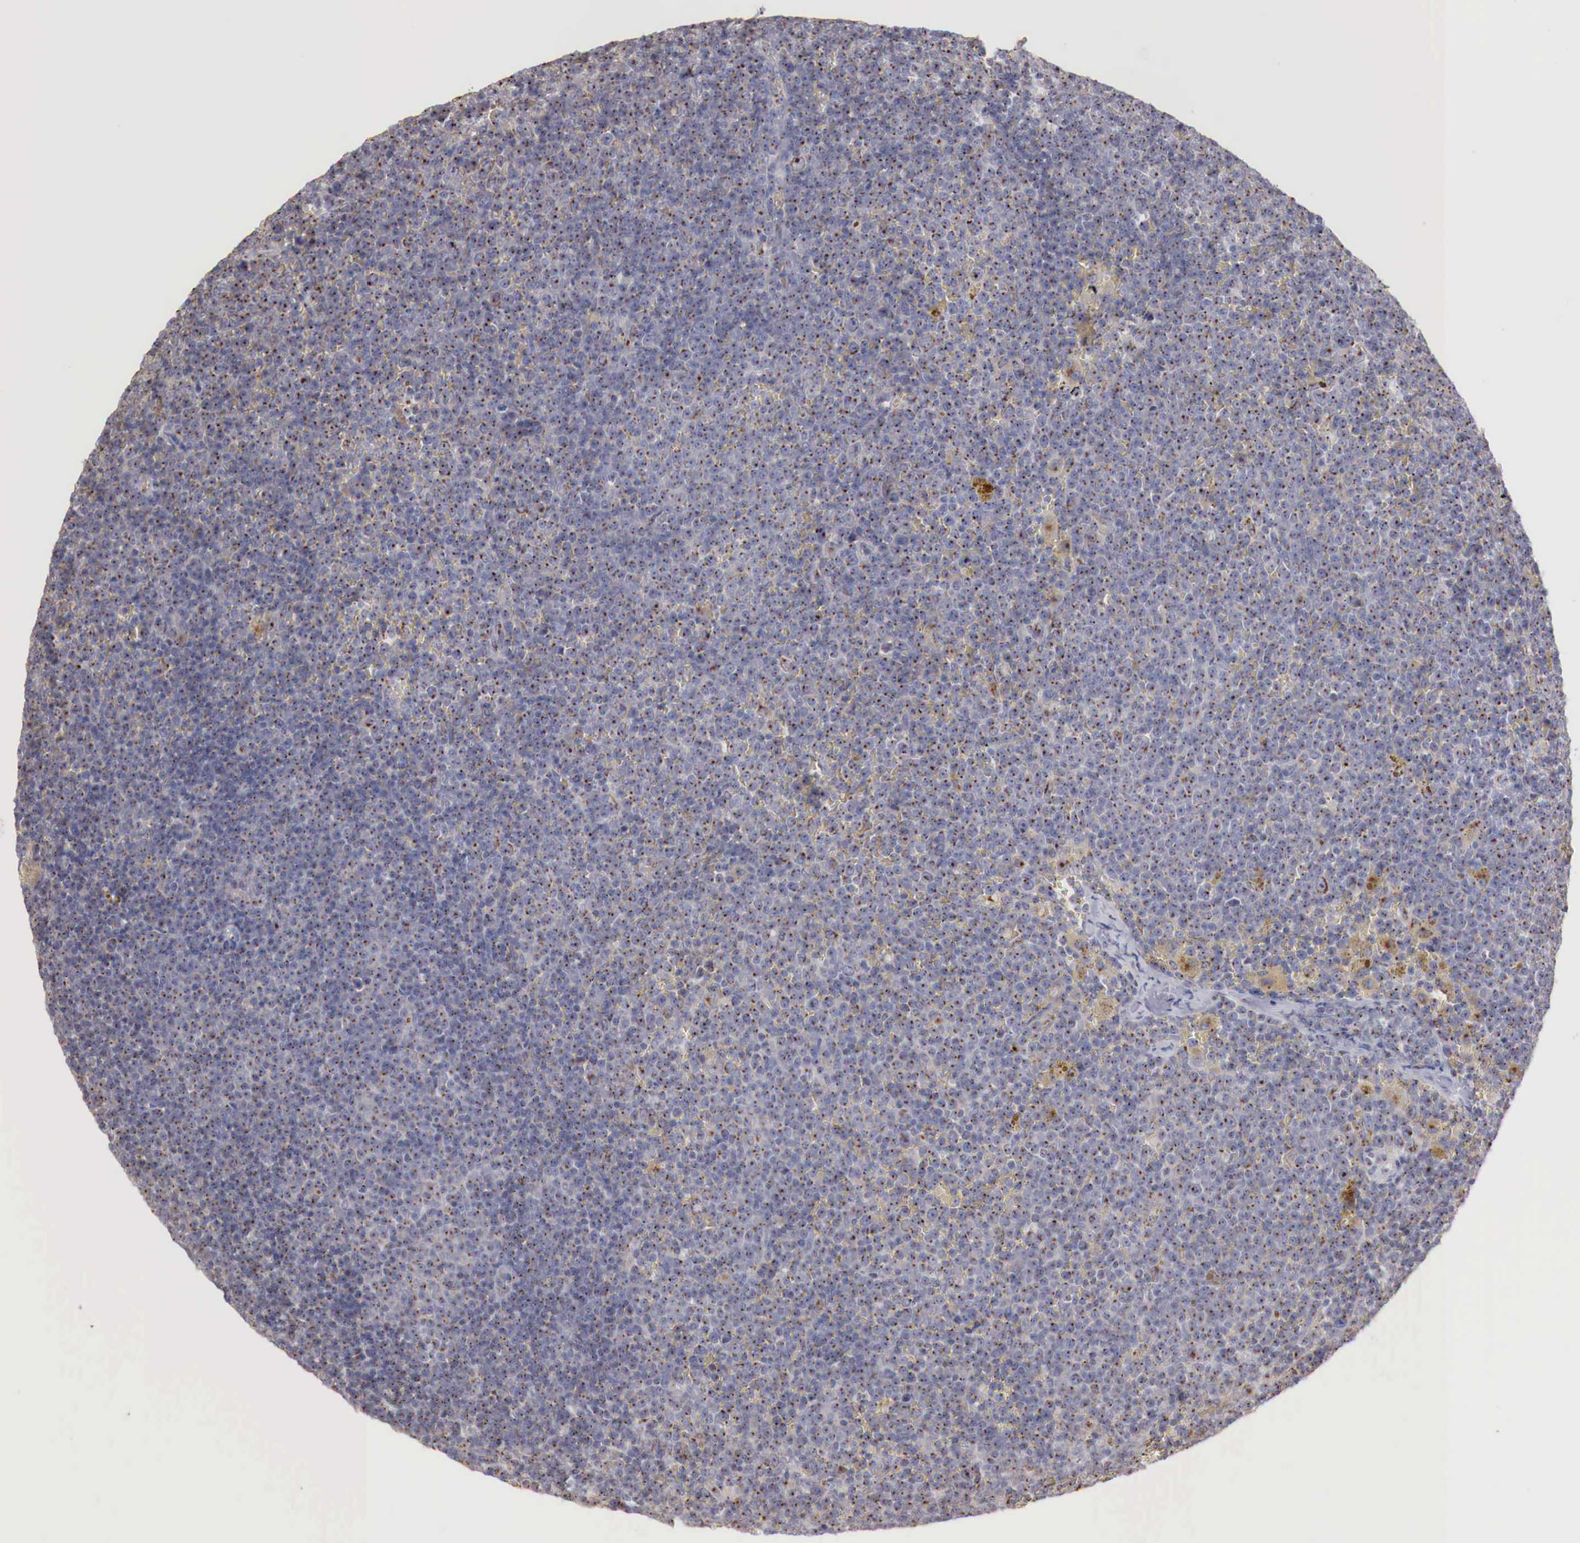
{"staining": {"intensity": "moderate", "quantity": "25%-75%", "location": "cytoplasmic/membranous"}, "tissue": "lymphoma", "cell_type": "Tumor cells", "image_type": "cancer", "snomed": [{"axis": "morphology", "description": "Malignant lymphoma, non-Hodgkin's type, Low grade"}, {"axis": "topography", "description": "Lymph node"}], "caption": "Immunohistochemistry (IHC) of low-grade malignant lymphoma, non-Hodgkin's type shows medium levels of moderate cytoplasmic/membranous positivity in approximately 25%-75% of tumor cells.", "gene": "SYAP1", "patient": {"sex": "male", "age": 50}}